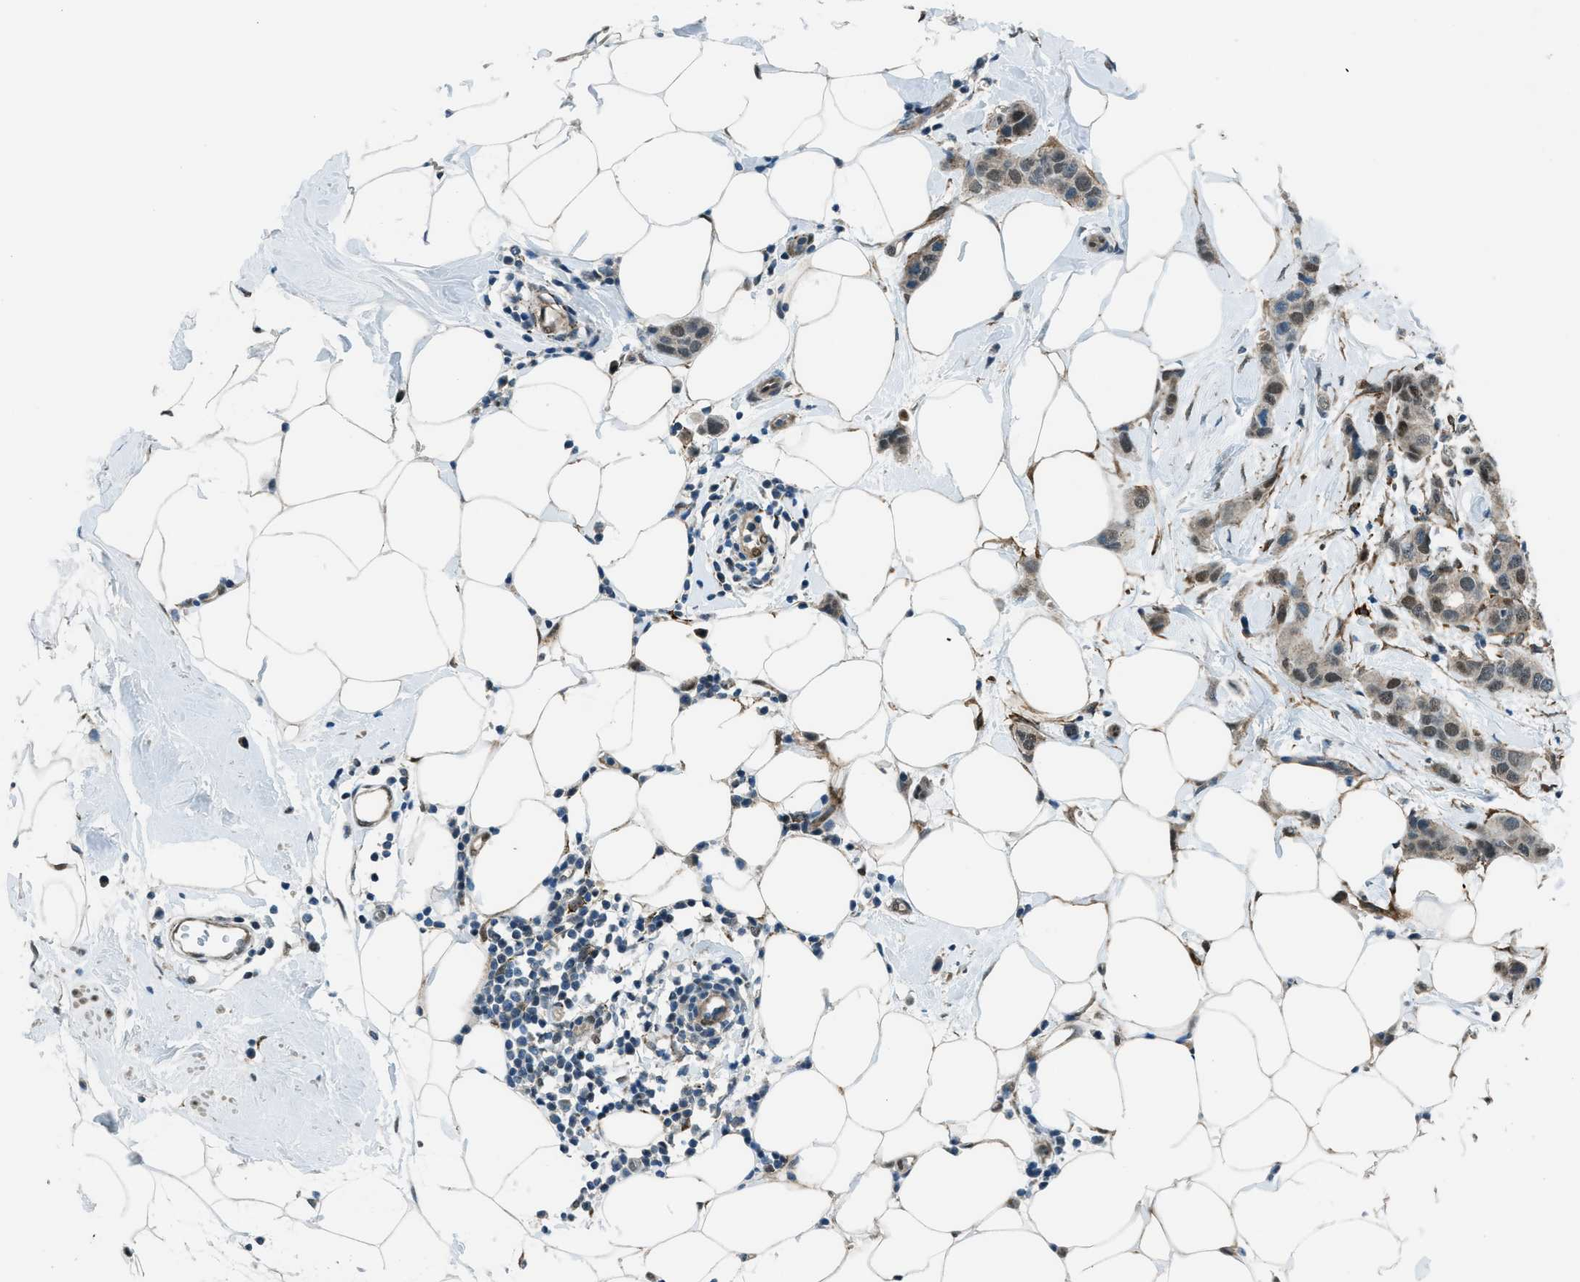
{"staining": {"intensity": "weak", "quantity": "25%-75%", "location": "cytoplasmic/membranous,nuclear"}, "tissue": "breast cancer", "cell_type": "Tumor cells", "image_type": "cancer", "snomed": [{"axis": "morphology", "description": "Normal tissue, NOS"}, {"axis": "morphology", "description": "Duct carcinoma"}, {"axis": "topography", "description": "Breast"}], "caption": "Infiltrating ductal carcinoma (breast) stained with DAB IHC displays low levels of weak cytoplasmic/membranous and nuclear staining in about 25%-75% of tumor cells.", "gene": "NPEPL1", "patient": {"sex": "female", "age": 50}}